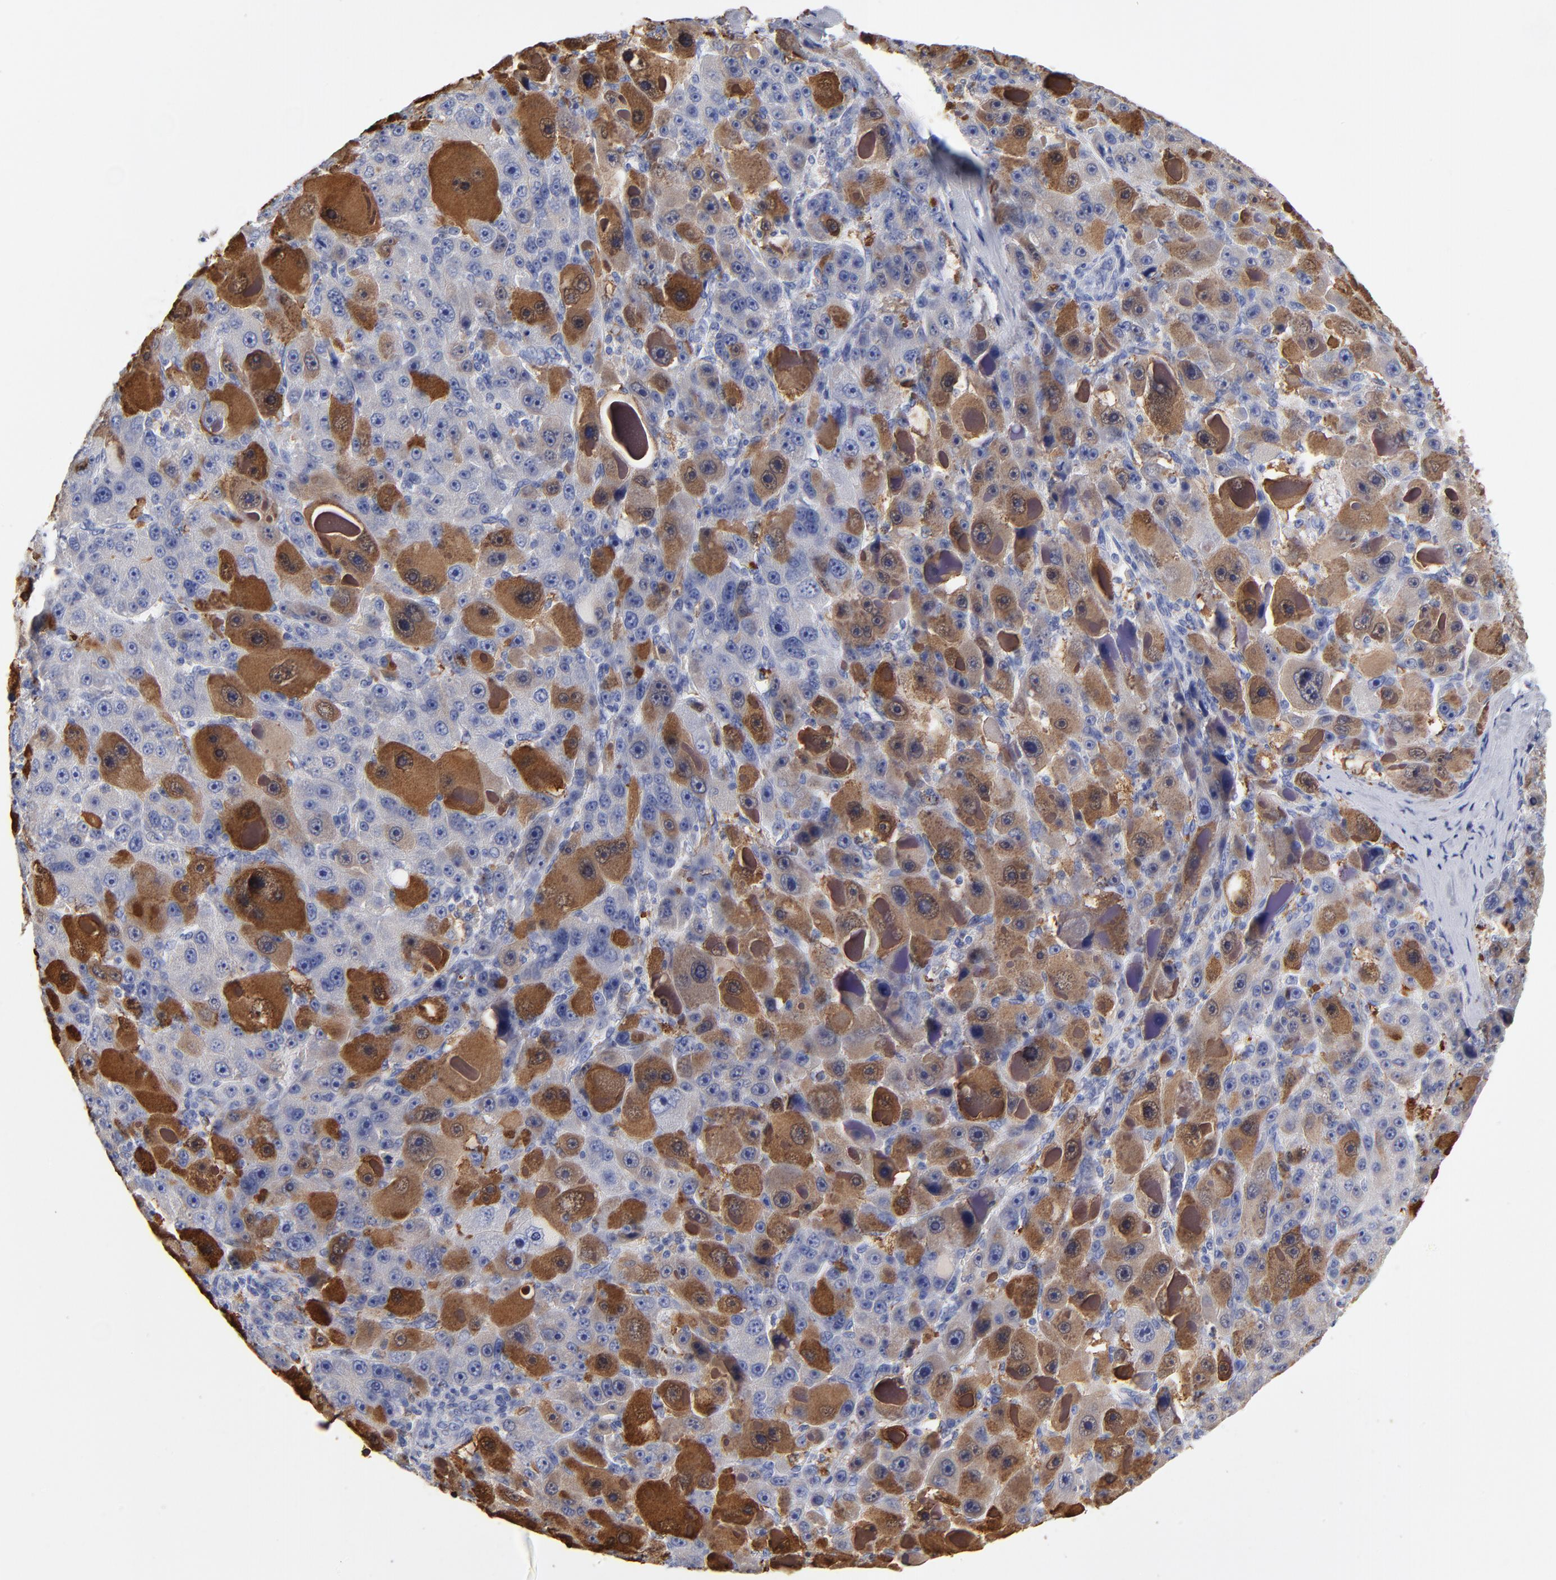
{"staining": {"intensity": "strong", "quantity": "25%-75%", "location": "cytoplasmic/membranous"}, "tissue": "liver cancer", "cell_type": "Tumor cells", "image_type": "cancer", "snomed": [{"axis": "morphology", "description": "Carcinoma, Hepatocellular, NOS"}, {"axis": "topography", "description": "Liver"}], "caption": "Immunohistochemical staining of hepatocellular carcinoma (liver) demonstrates high levels of strong cytoplasmic/membranous protein staining in about 25%-75% of tumor cells.", "gene": "PTP4A1", "patient": {"sex": "male", "age": 76}}